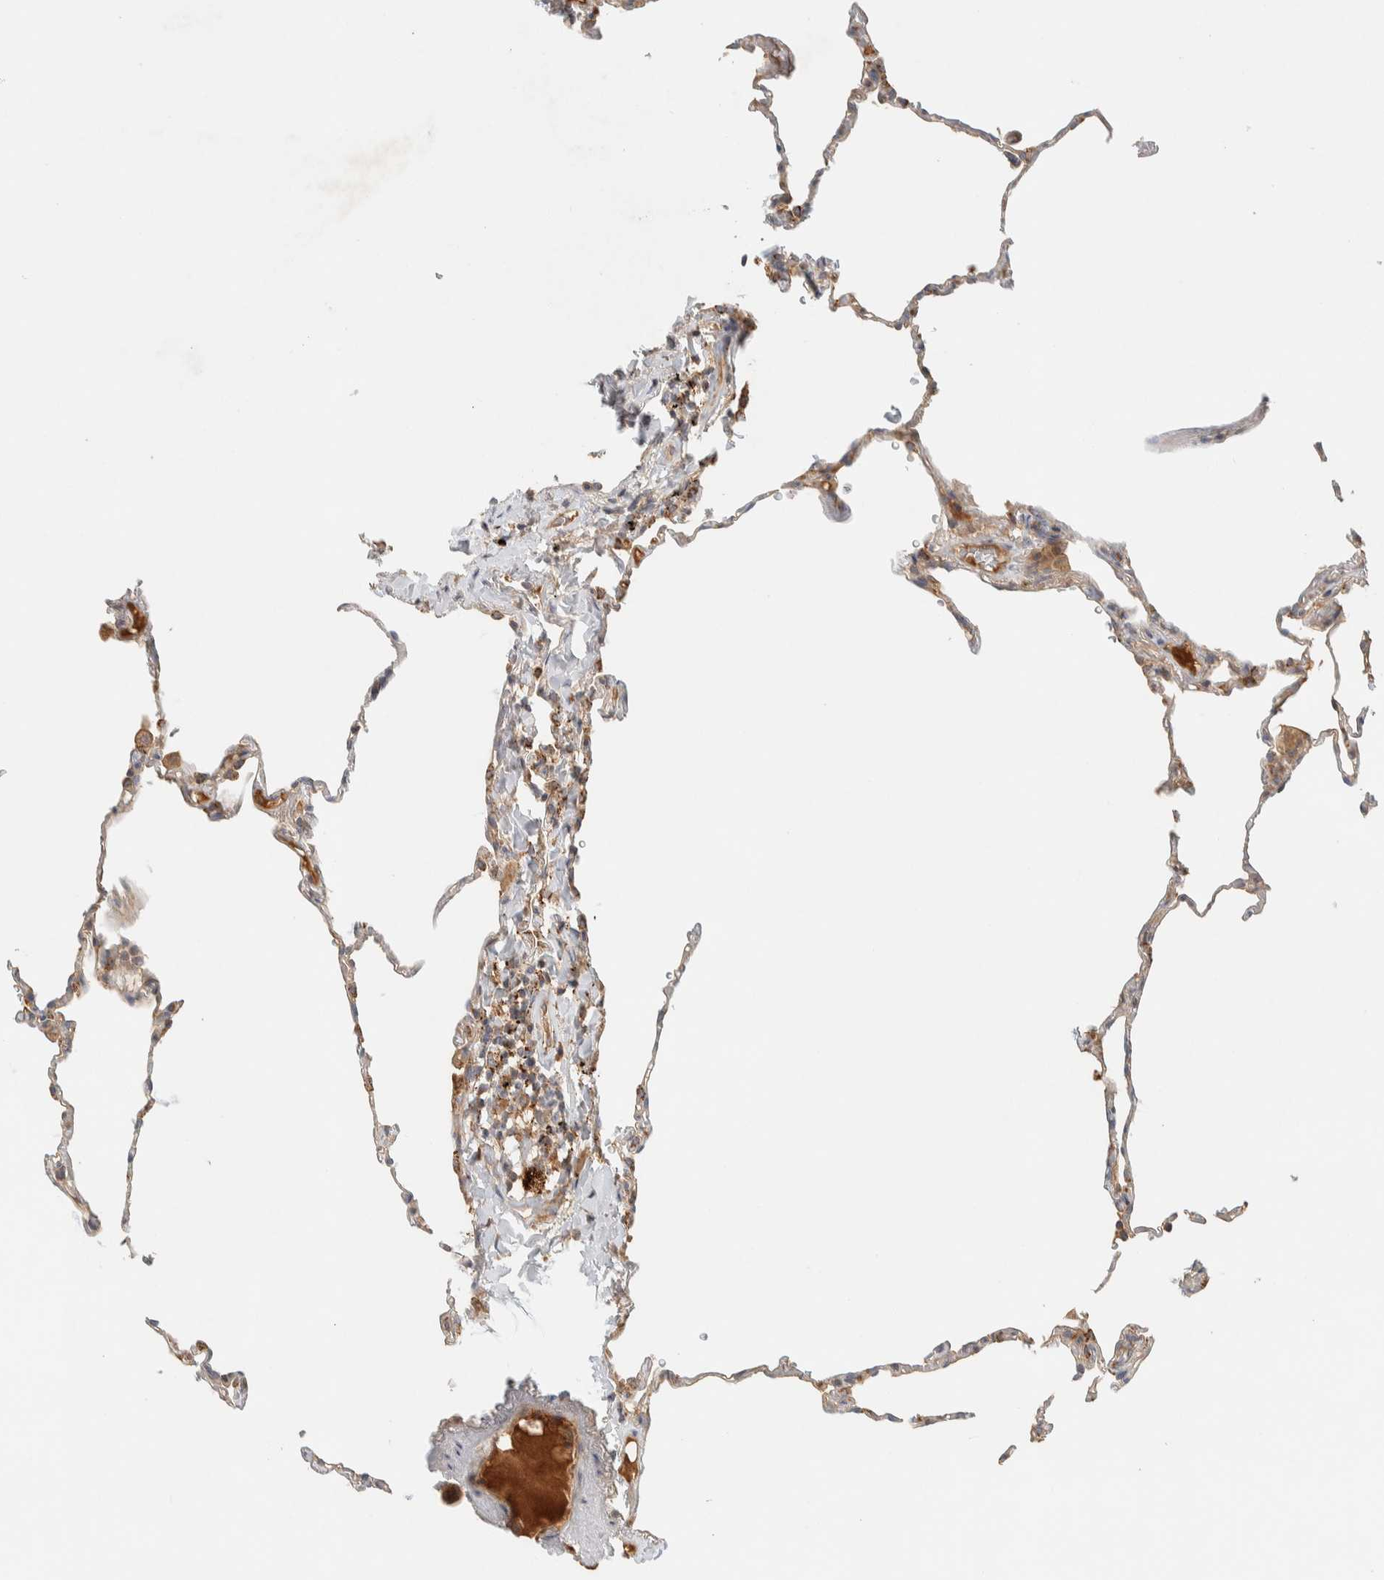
{"staining": {"intensity": "moderate", "quantity": "<25%", "location": "cytoplasmic/membranous"}, "tissue": "lung", "cell_type": "Alveolar cells", "image_type": "normal", "snomed": [{"axis": "morphology", "description": "Normal tissue, NOS"}, {"axis": "topography", "description": "Lung"}], "caption": "Brown immunohistochemical staining in normal lung exhibits moderate cytoplasmic/membranous expression in about <25% of alveolar cells.", "gene": "FAM167A", "patient": {"sex": "male", "age": 59}}